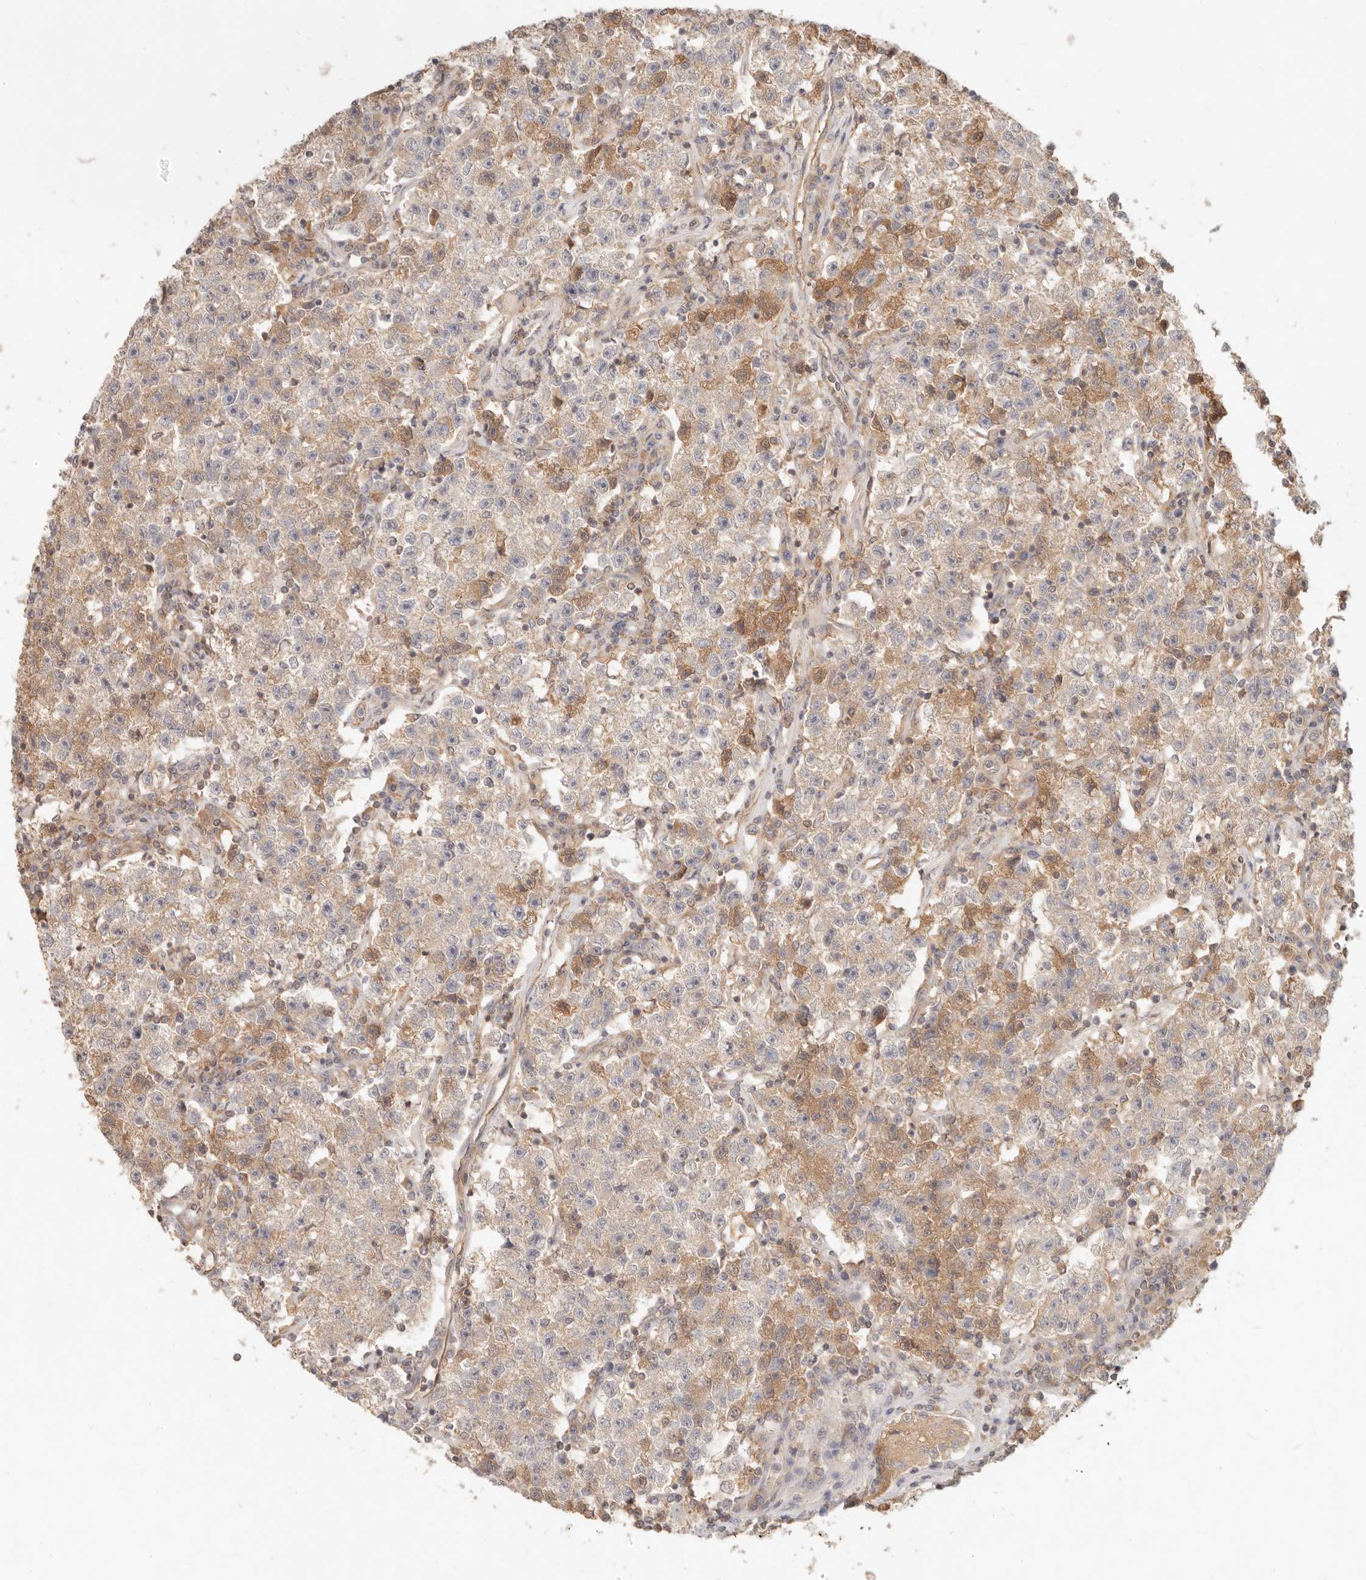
{"staining": {"intensity": "weak", "quantity": "25%-75%", "location": "cytoplasmic/membranous"}, "tissue": "testis cancer", "cell_type": "Tumor cells", "image_type": "cancer", "snomed": [{"axis": "morphology", "description": "Seminoma, NOS"}, {"axis": "topography", "description": "Testis"}], "caption": "Protein staining of testis cancer (seminoma) tissue shows weak cytoplasmic/membranous staining in about 25%-75% of tumor cells.", "gene": "NECAP2", "patient": {"sex": "male", "age": 22}}